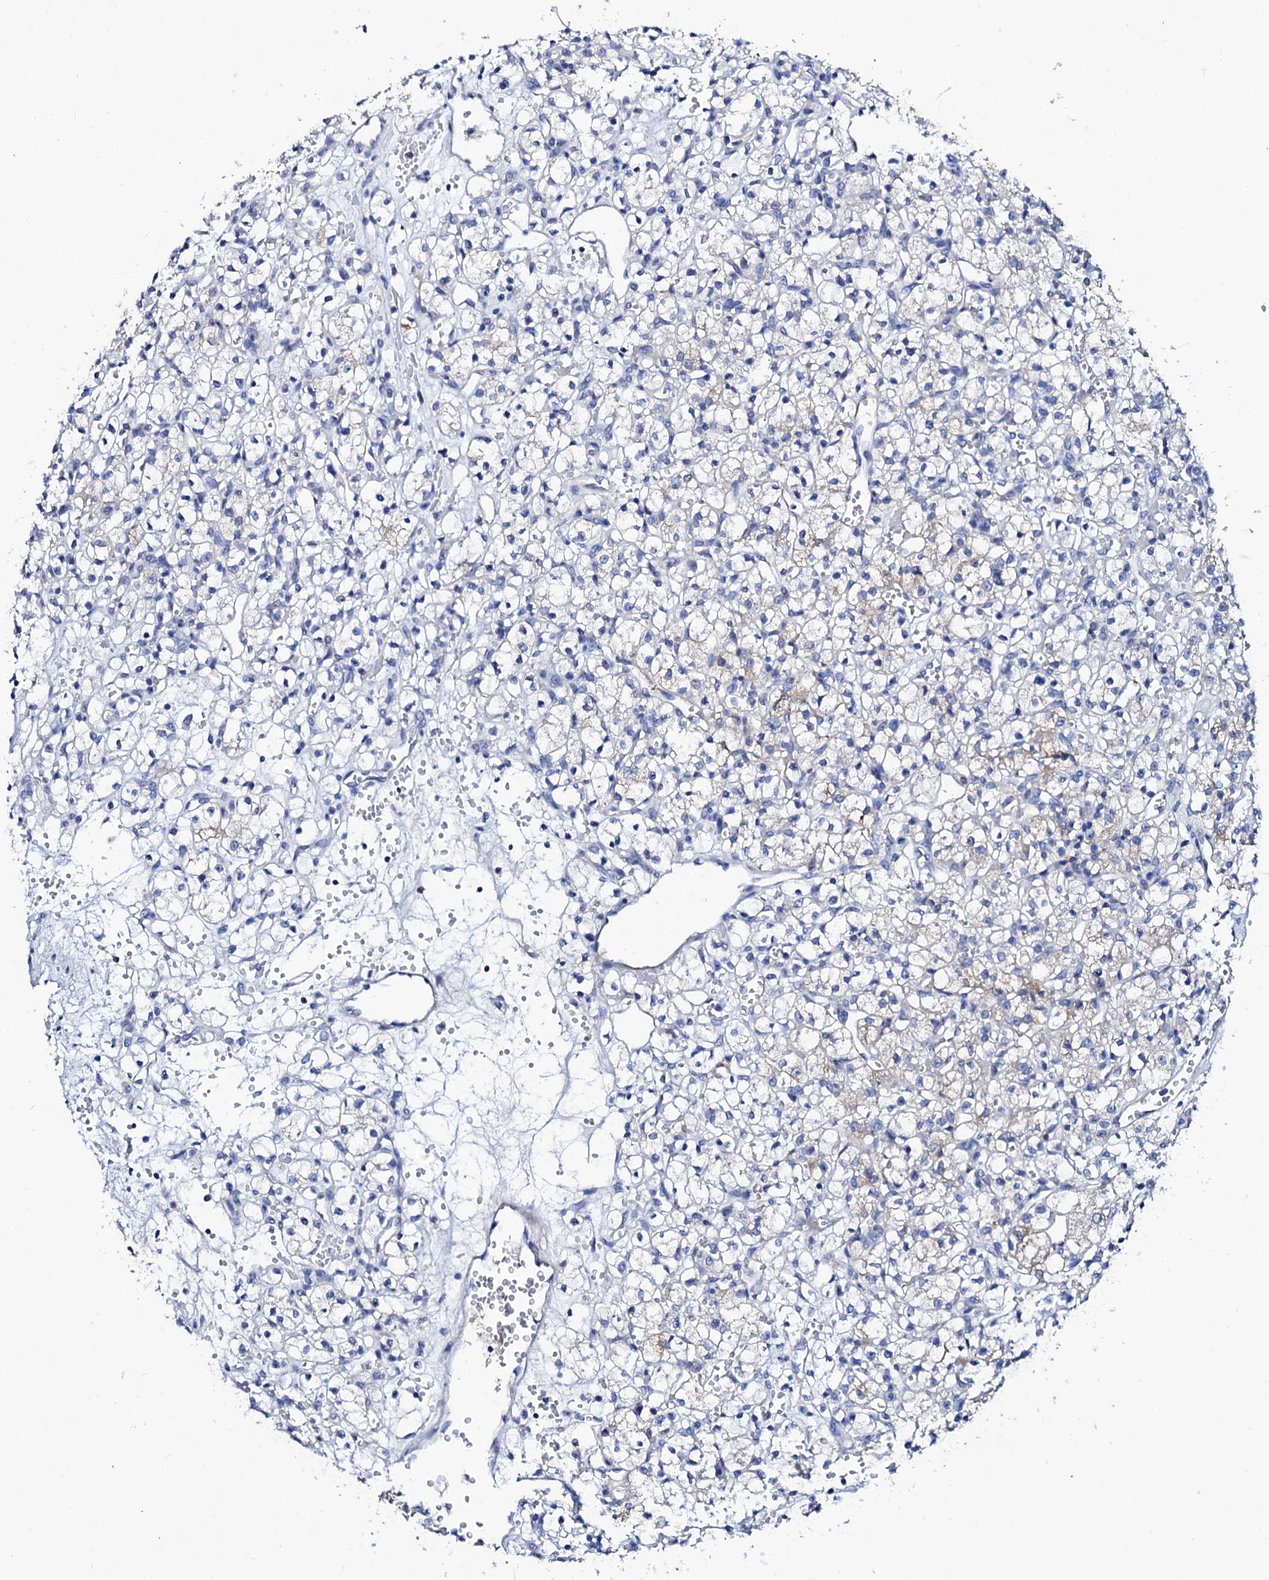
{"staining": {"intensity": "negative", "quantity": "none", "location": "none"}, "tissue": "renal cancer", "cell_type": "Tumor cells", "image_type": "cancer", "snomed": [{"axis": "morphology", "description": "Adenocarcinoma, NOS"}, {"axis": "topography", "description": "Kidney"}], "caption": "High magnification brightfield microscopy of adenocarcinoma (renal) stained with DAB (brown) and counterstained with hematoxylin (blue): tumor cells show no significant positivity.", "gene": "GLB1L3", "patient": {"sex": "female", "age": 59}}